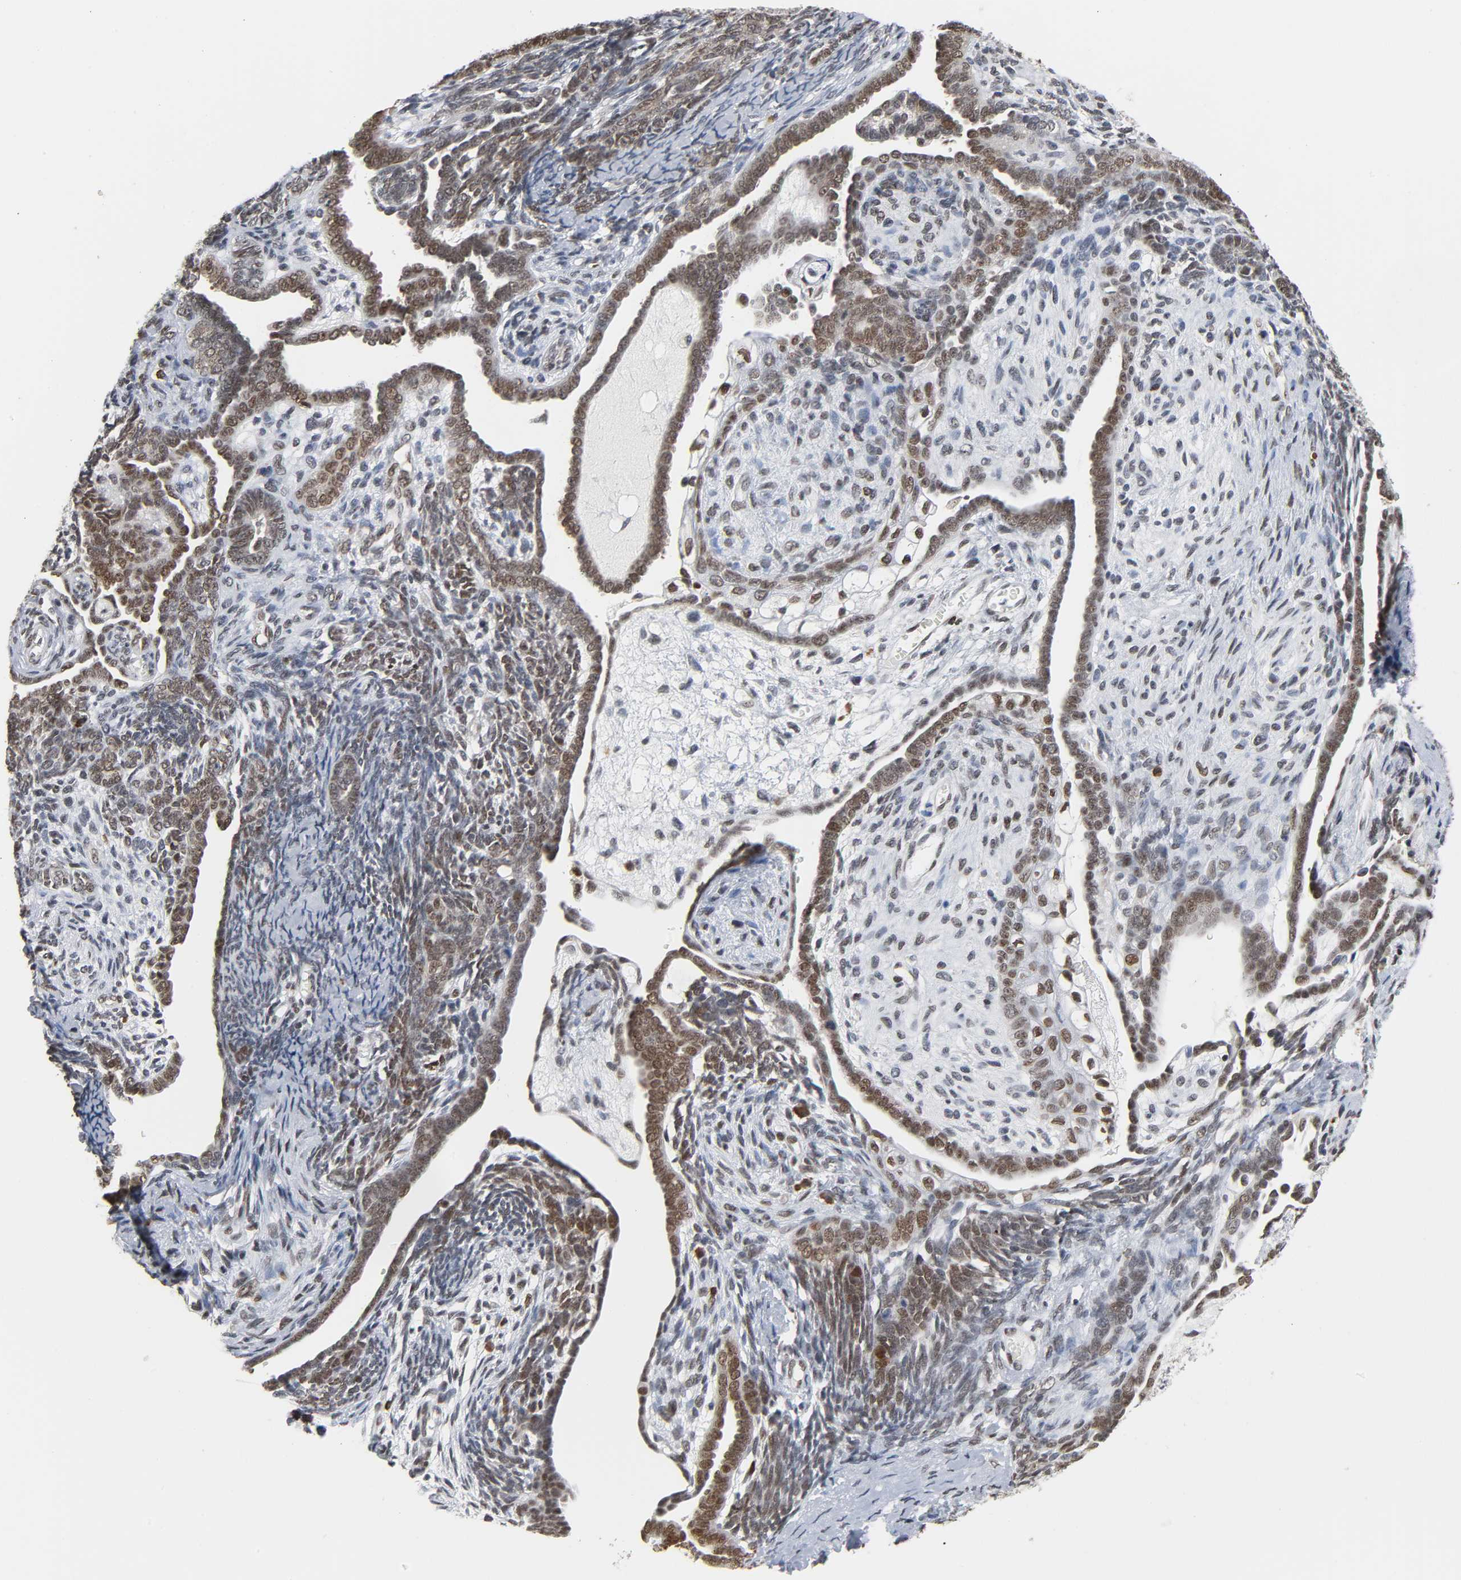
{"staining": {"intensity": "moderate", "quantity": ">75%", "location": "nuclear"}, "tissue": "endometrial cancer", "cell_type": "Tumor cells", "image_type": "cancer", "snomed": [{"axis": "morphology", "description": "Neoplasm, malignant, NOS"}, {"axis": "topography", "description": "Endometrium"}], "caption": "Protein expression analysis of endometrial cancer (malignant neoplasm) shows moderate nuclear positivity in about >75% of tumor cells. (DAB (3,3'-diaminobenzidine) IHC, brown staining for protein, blue staining for nuclei).", "gene": "SUMO1", "patient": {"sex": "female", "age": 74}}